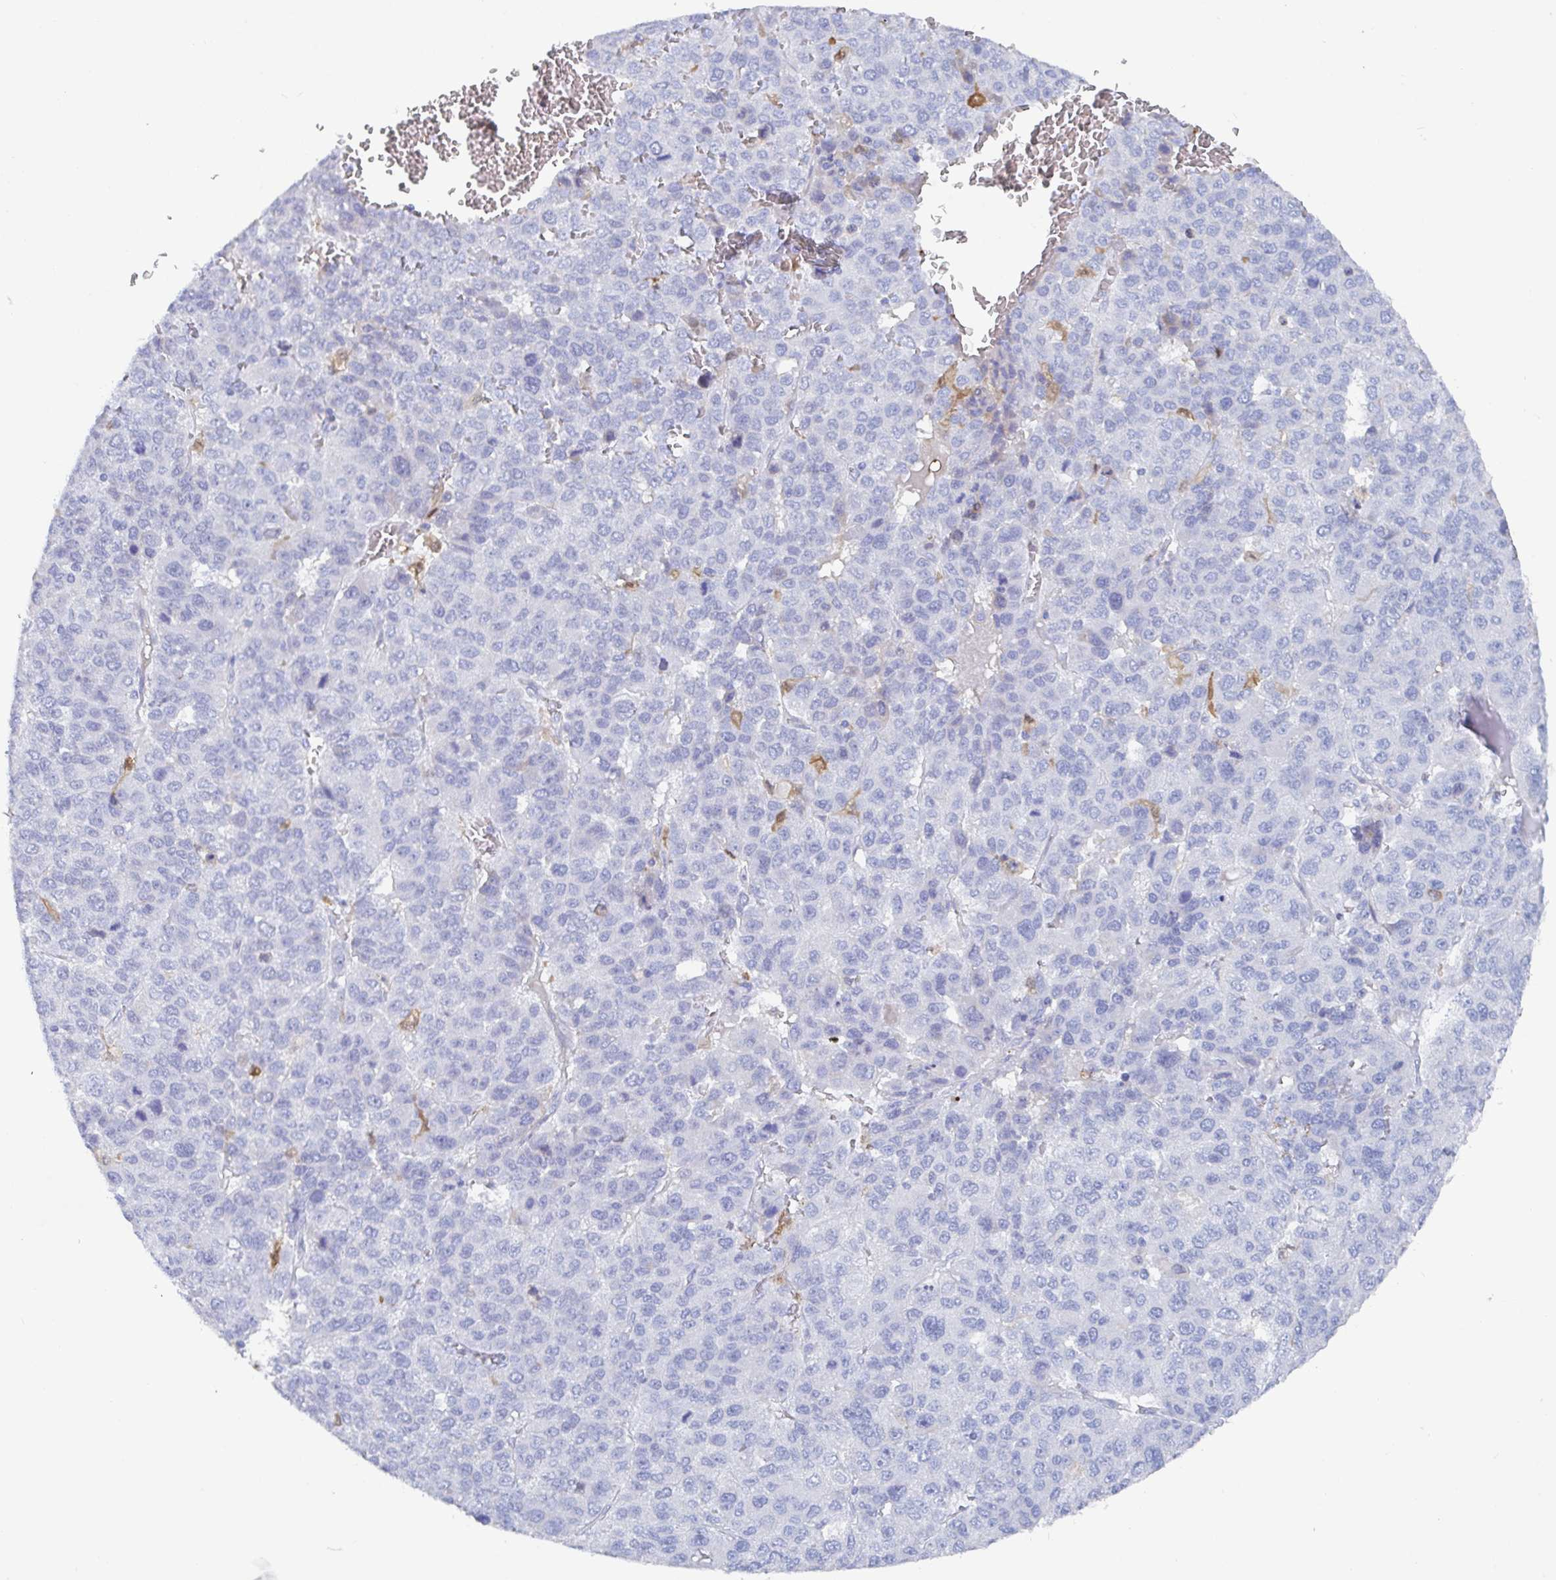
{"staining": {"intensity": "negative", "quantity": "none", "location": "none"}, "tissue": "liver cancer", "cell_type": "Tumor cells", "image_type": "cancer", "snomed": [{"axis": "morphology", "description": "Carcinoma, Hepatocellular, NOS"}, {"axis": "topography", "description": "Liver"}], "caption": "An immunohistochemistry histopathology image of liver cancer is shown. There is no staining in tumor cells of liver cancer.", "gene": "OR2A4", "patient": {"sex": "male", "age": 69}}